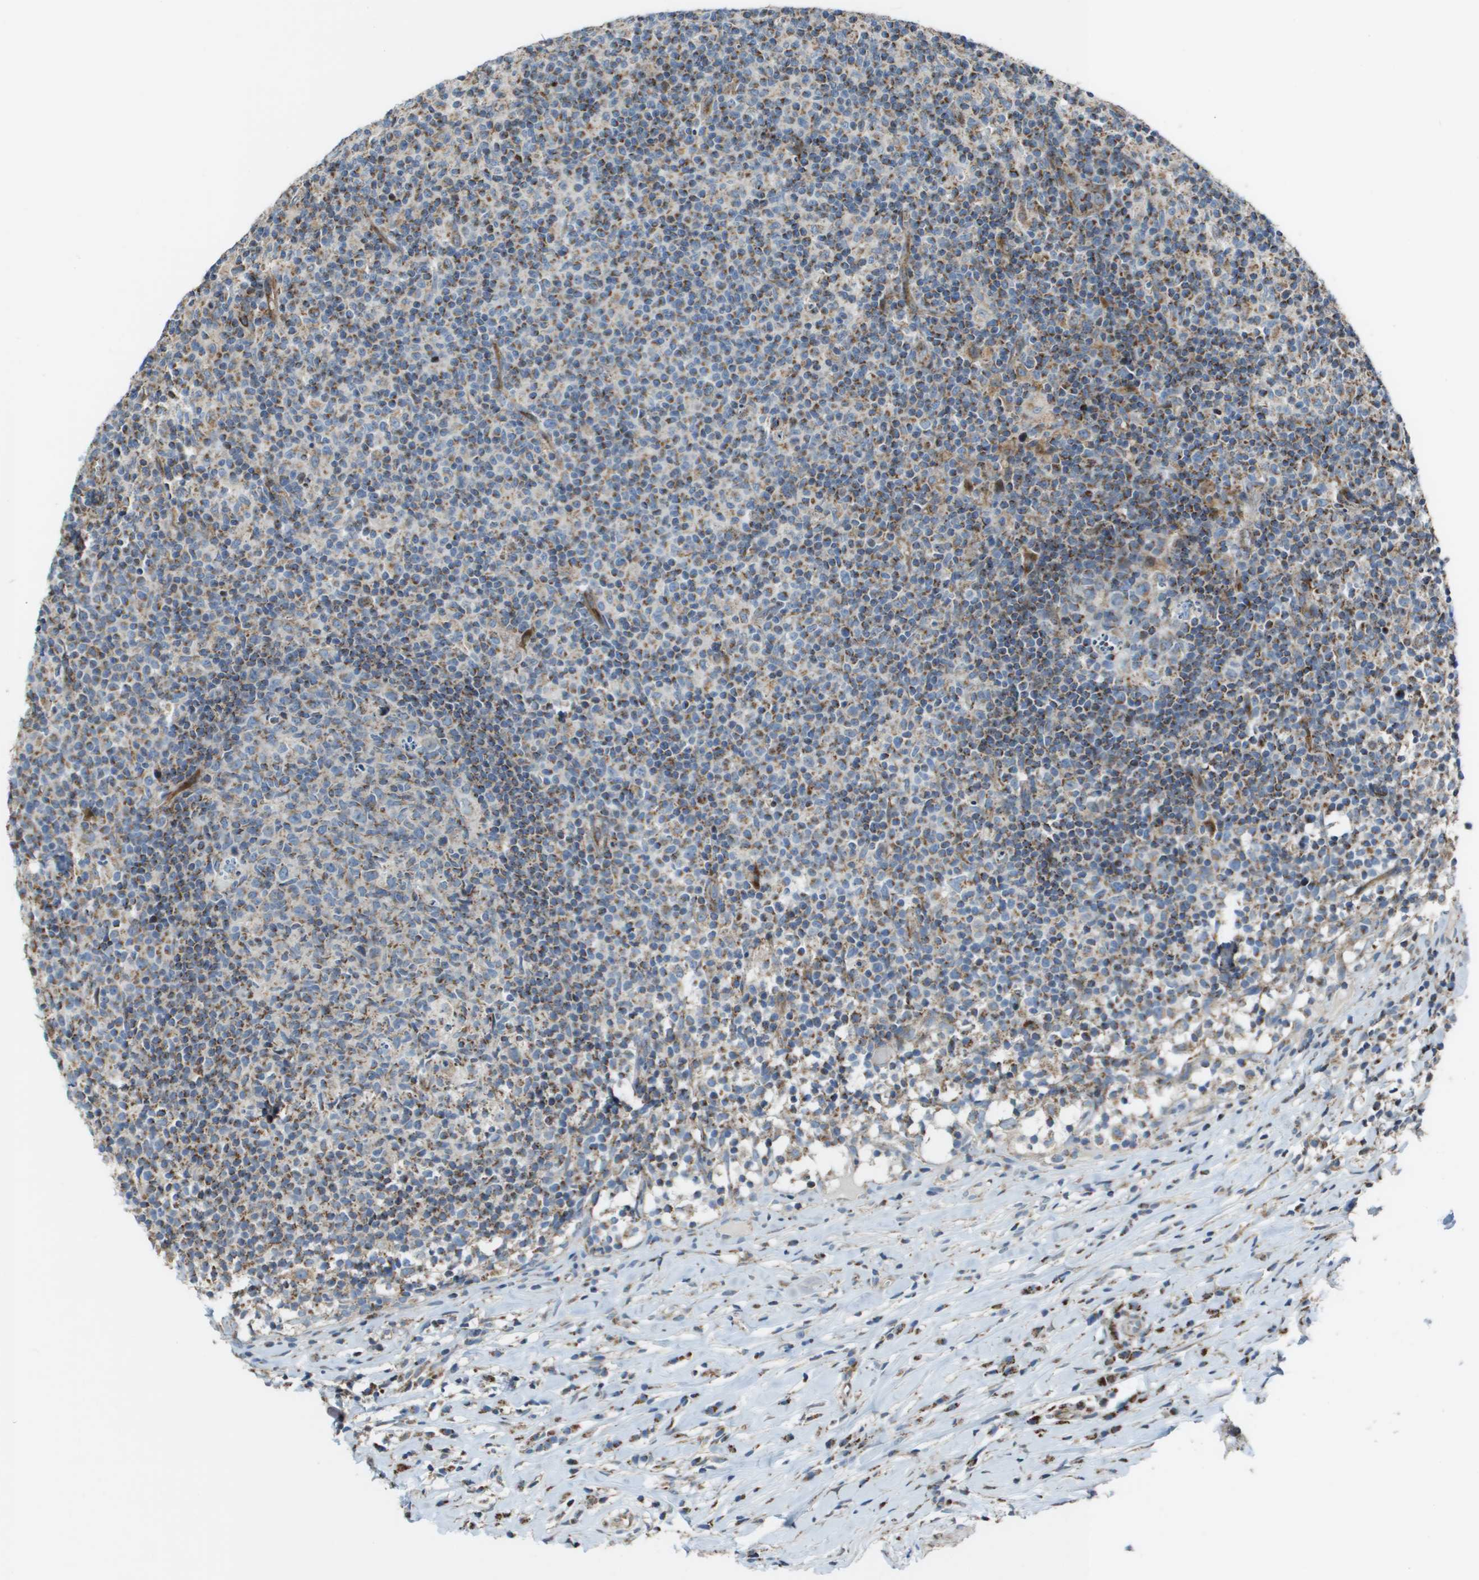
{"staining": {"intensity": "weak", "quantity": "<25%", "location": "cytoplasmic/membranous"}, "tissue": "lymph node", "cell_type": "Germinal center cells", "image_type": "normal", "snomed": [{"axis": "morphology", "description": "Normal tissue, NOS"}, {"axis": "morphology", "description": "Inflammation, NOS"}, {"axis": "topography", "description": "Lymph node"}], "caption": "IHC of normal lymph node reveals no positivity in germinal center cells. The staining was performed using DAB (3,3'-diaminobenzidine) to visualize the protein expression in brown, while the nuclei were stained in blue with hematoxylin (Magnification: 20x).", "gene": "MGAT3", "patient": {"sex": "male", "age": 55}}